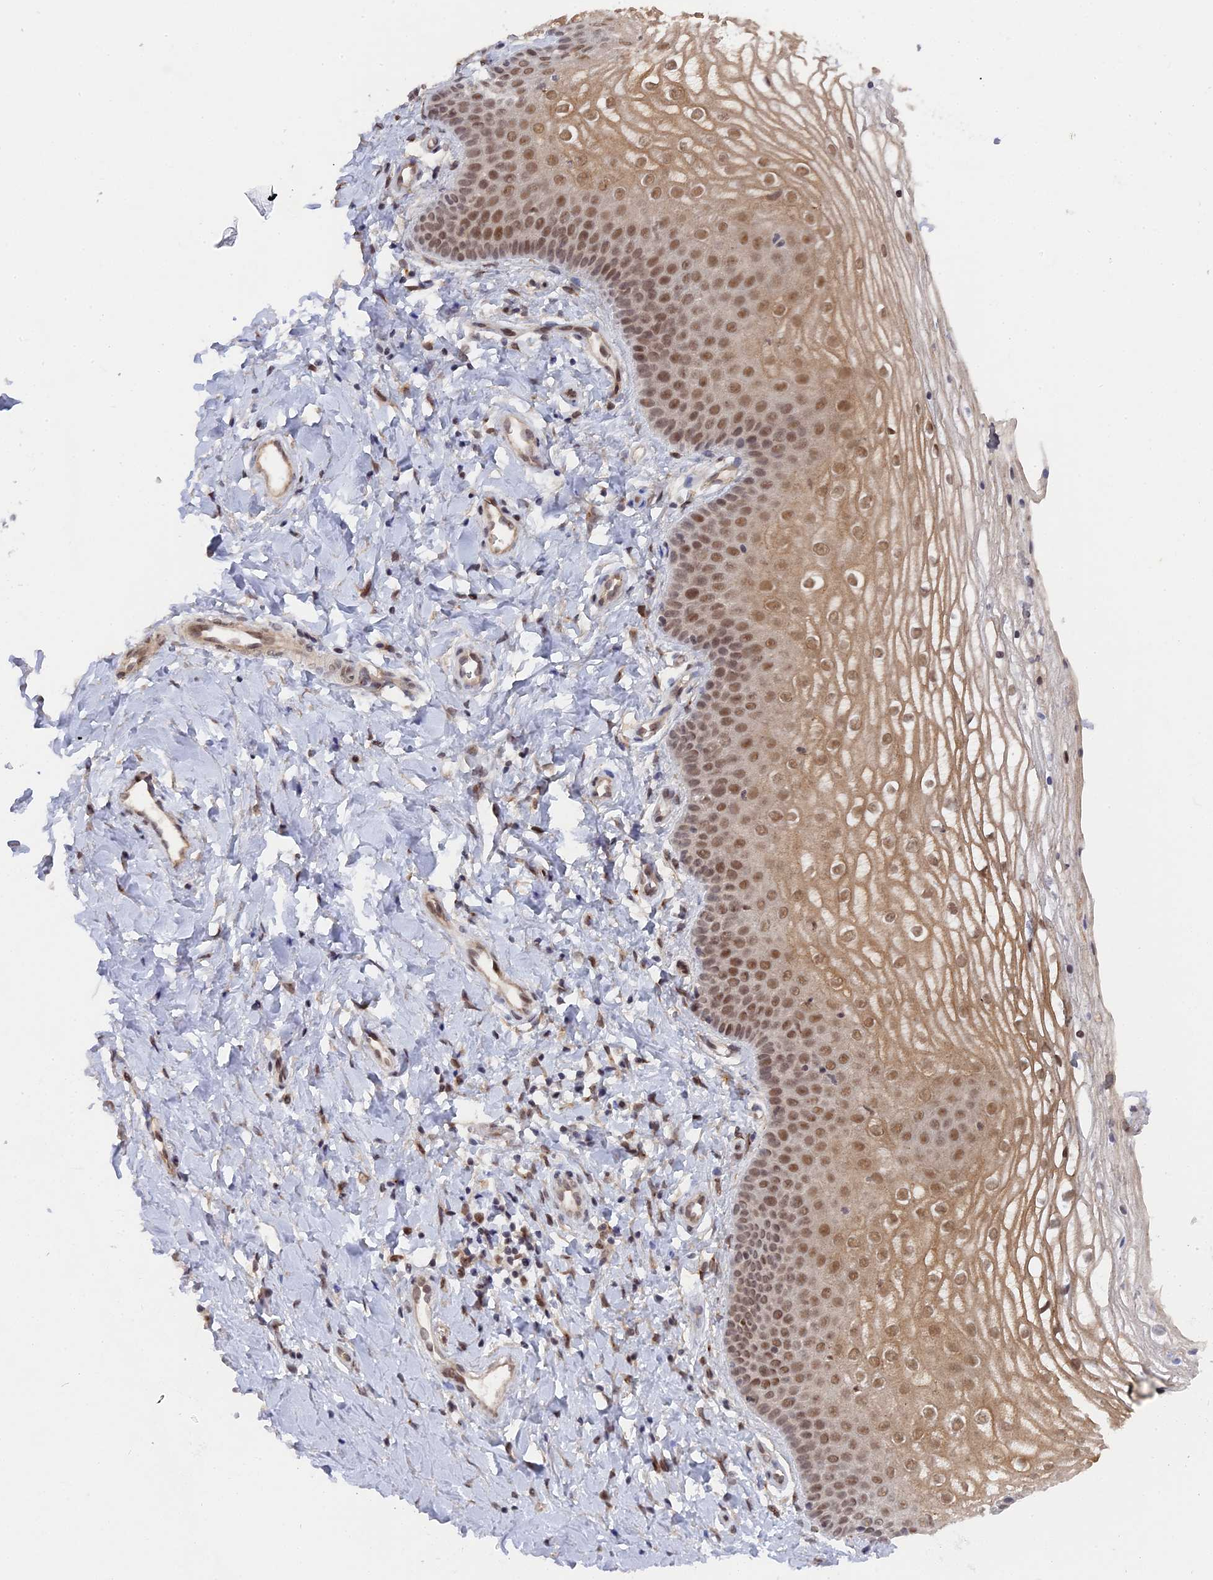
{"staining": {"intensity": "moderate", "quantity": ">75%", "location": "nuclear"}, "tissue": "vagina", "cell_type": "Squamous epithelial cells", "image_type": "normal", "snomed": [{"axis": "morphology", "description": "Normal tissue, NOS"}, {"axis": "topography", "description": "Vagina"}], "caption": "Brown immunohistochemical staining in unremarkable vagina demonstrates moderate nuclear positivity in about >75% of squamous epithelial cells. The protein of interest is shown in brown color, while the nuclei are stained blue.", "gene": "CCDC85A", "patient": {"sex": "female", "age": 68}}